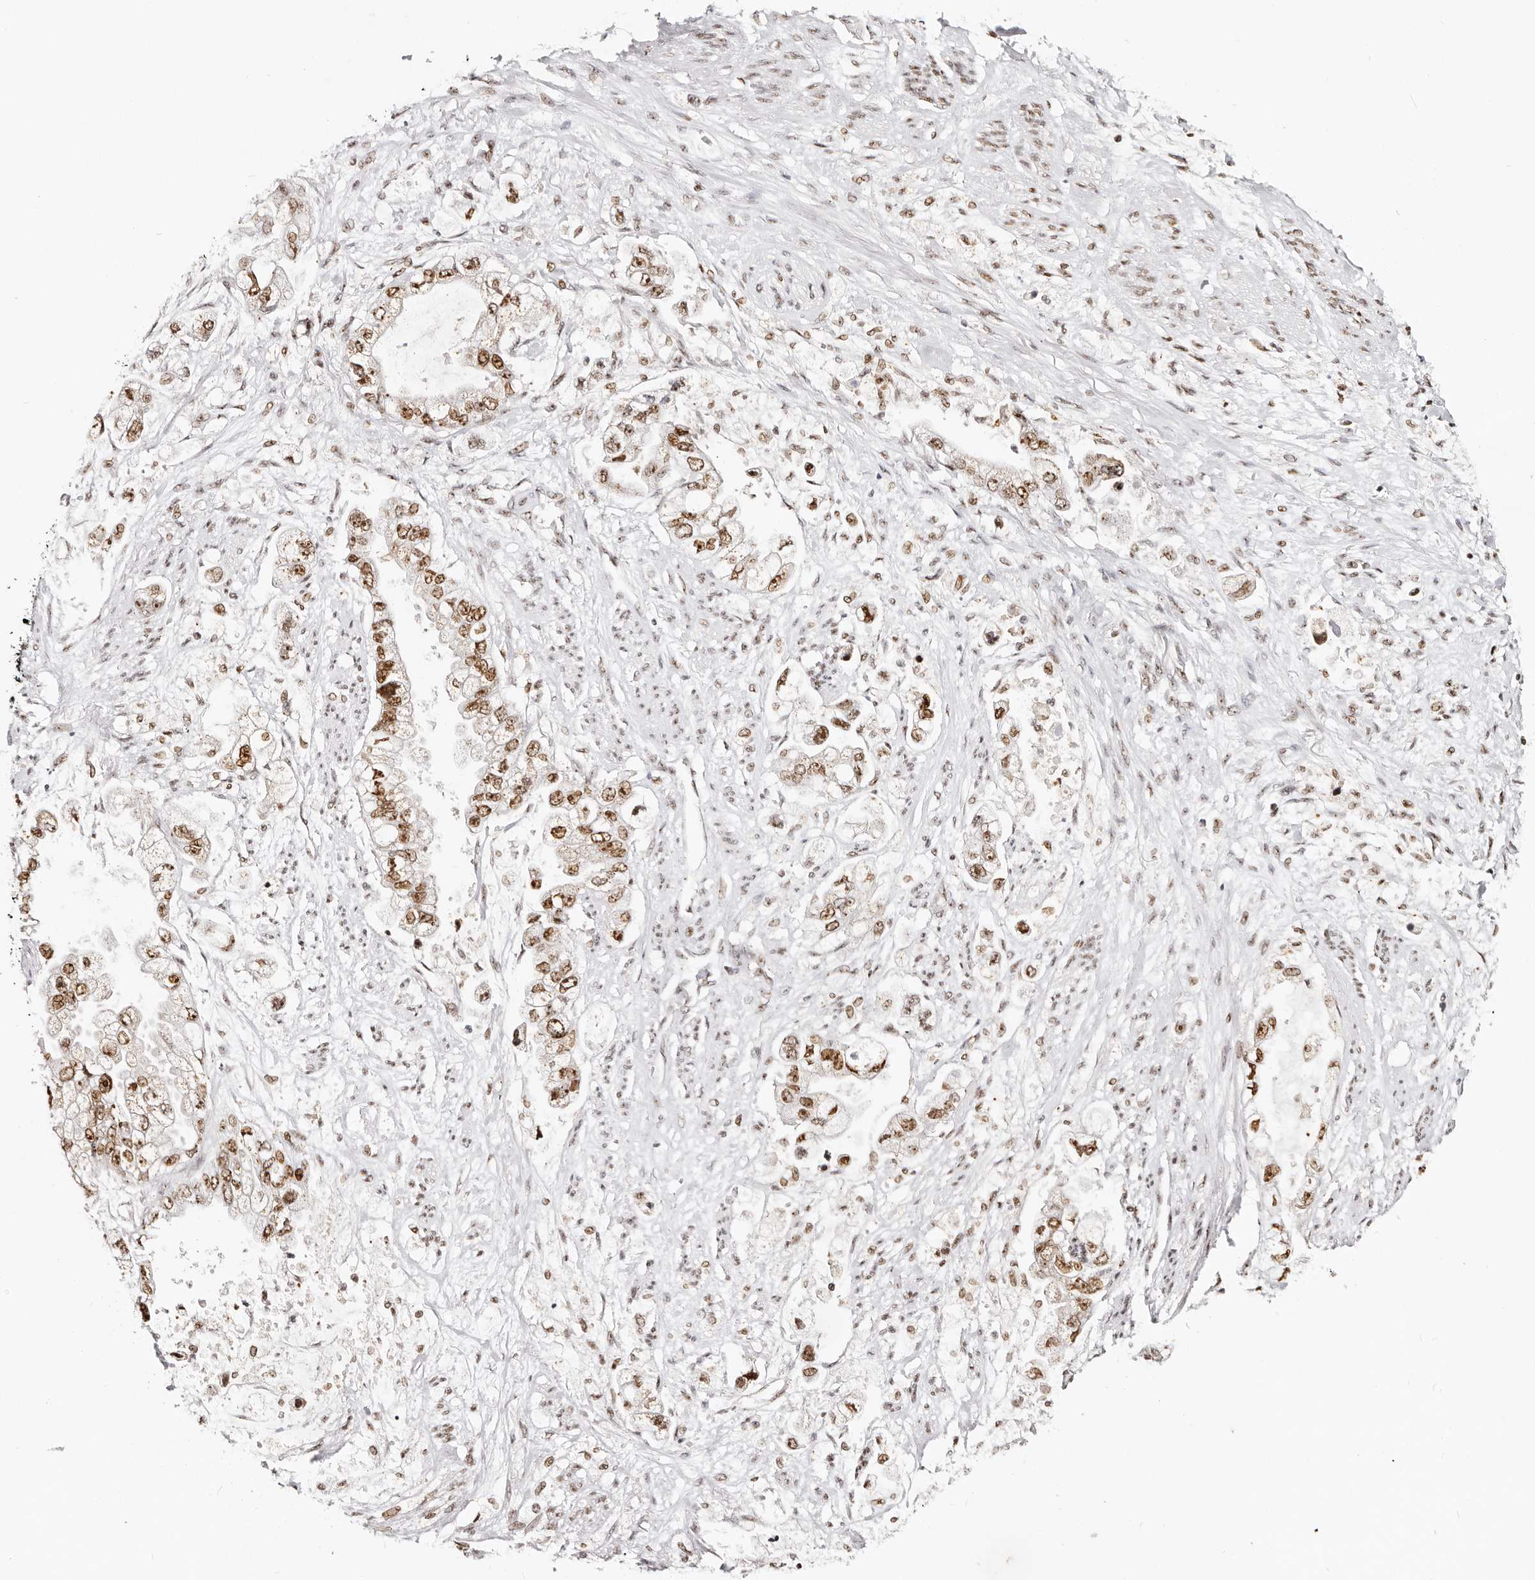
{"staining": {"intensity": "strong", "quantity": ">75%", "location": "nuclear"}, "tissue": "stomach cancer", "cell_type": "Tumor cells", "image_type": "cancer", "snomed": [{"axis": "morphology", "description": "Adenocarcinoma, NOS"}, {"axis": "topography", "description": "Stomach"}], "caption": "Stomach cancer stained with immunohistochemistry reveals strong nuclear expression in about >75% of tumor cells. (DAB (3,3'-diaminobenzidine) IHC, brown staining for protein, blue staining for nuclei).", "gene": "IQGAP3", "patient": {"sex": "male", "age": 62}}